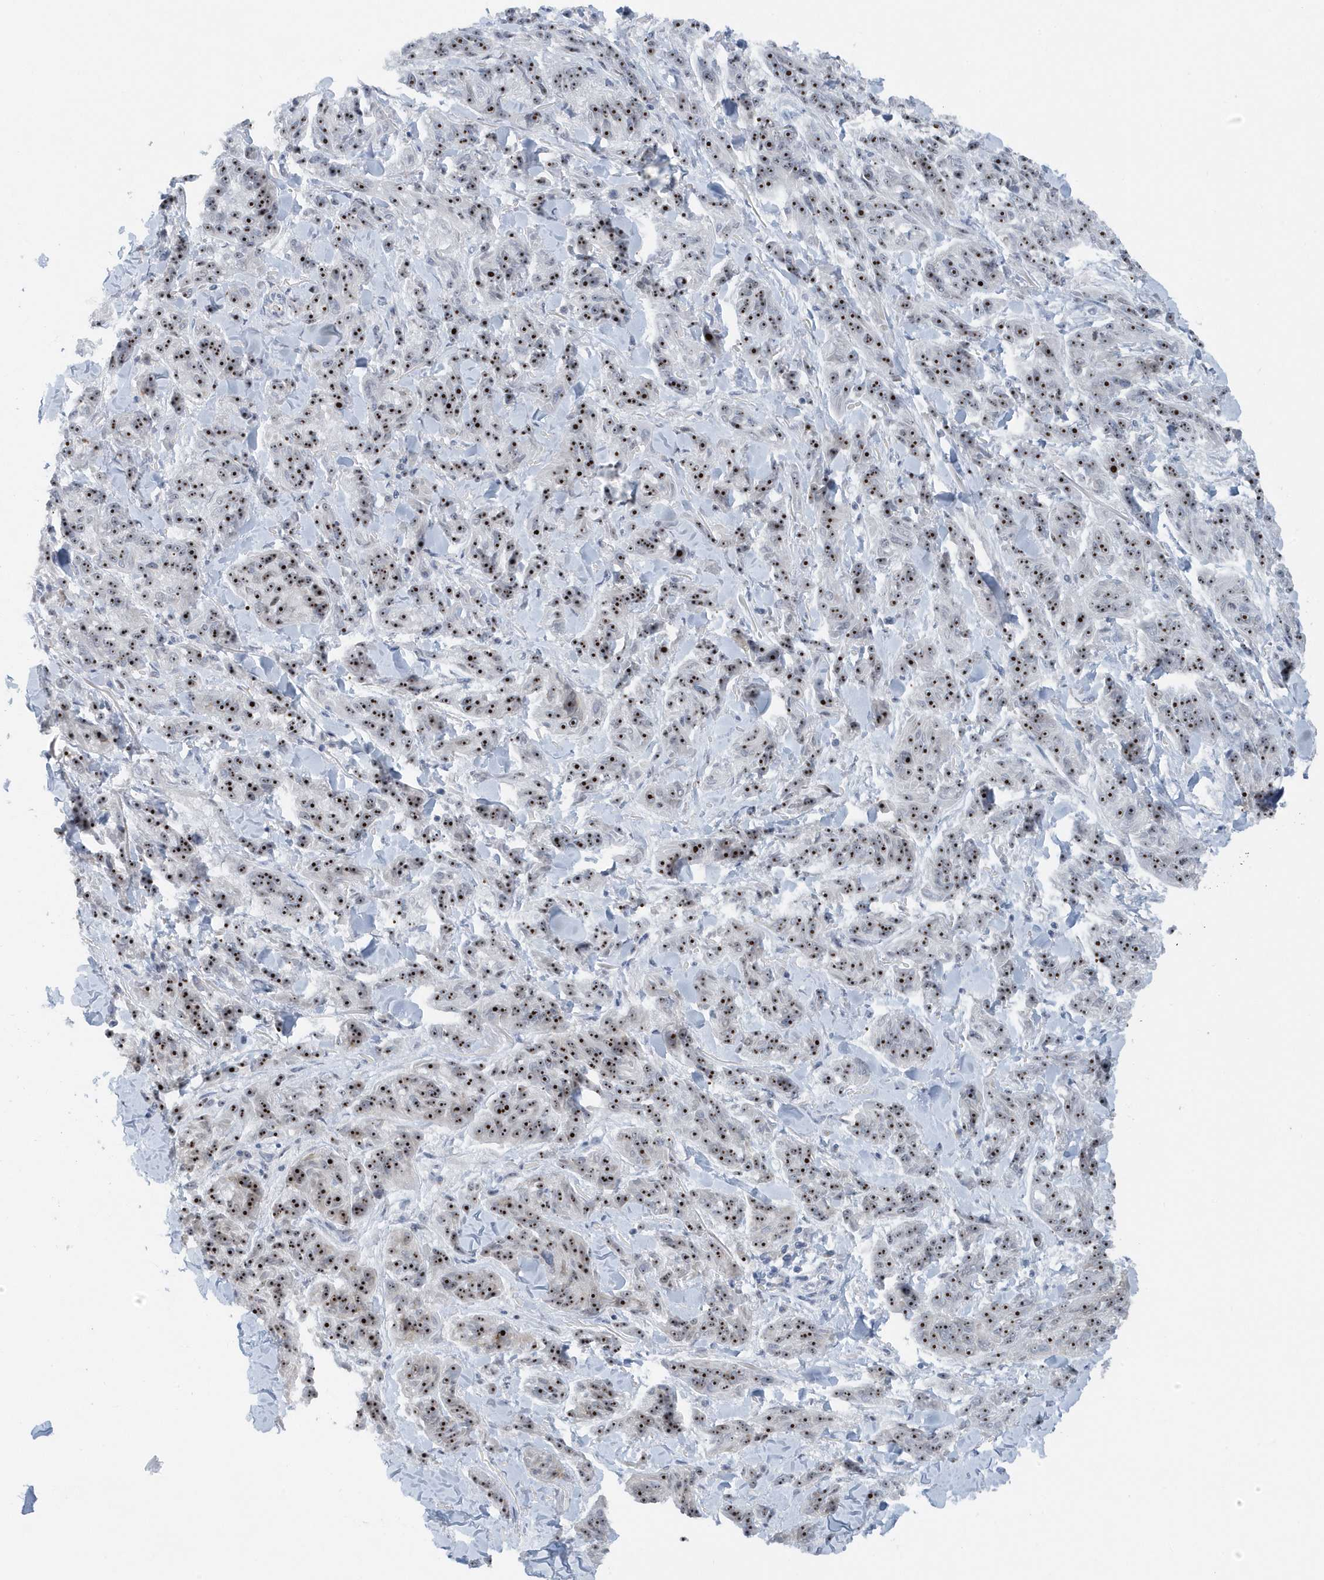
{"staining": {"intensity": "strong", "quantity": ">75%", "location": "nuclear"}, "tissue": "melanoma", "cell_type": "Tumor cells", "image_type": "cancer", "snomed": [{"axis": "morphology", "description": "Malignant melanoma, NOS"}, {"axis": "topography", "description": "Skin"}], "caption": "Protein staining of malignant melanoma tissue demonstrates strong nuclear expression in approximately >75% of tumor cells. (DAB = brown stain, brightfield microscopy at high magnification).", "gene": "RPF2", "patient": {"sex": "male", "age": 53}}